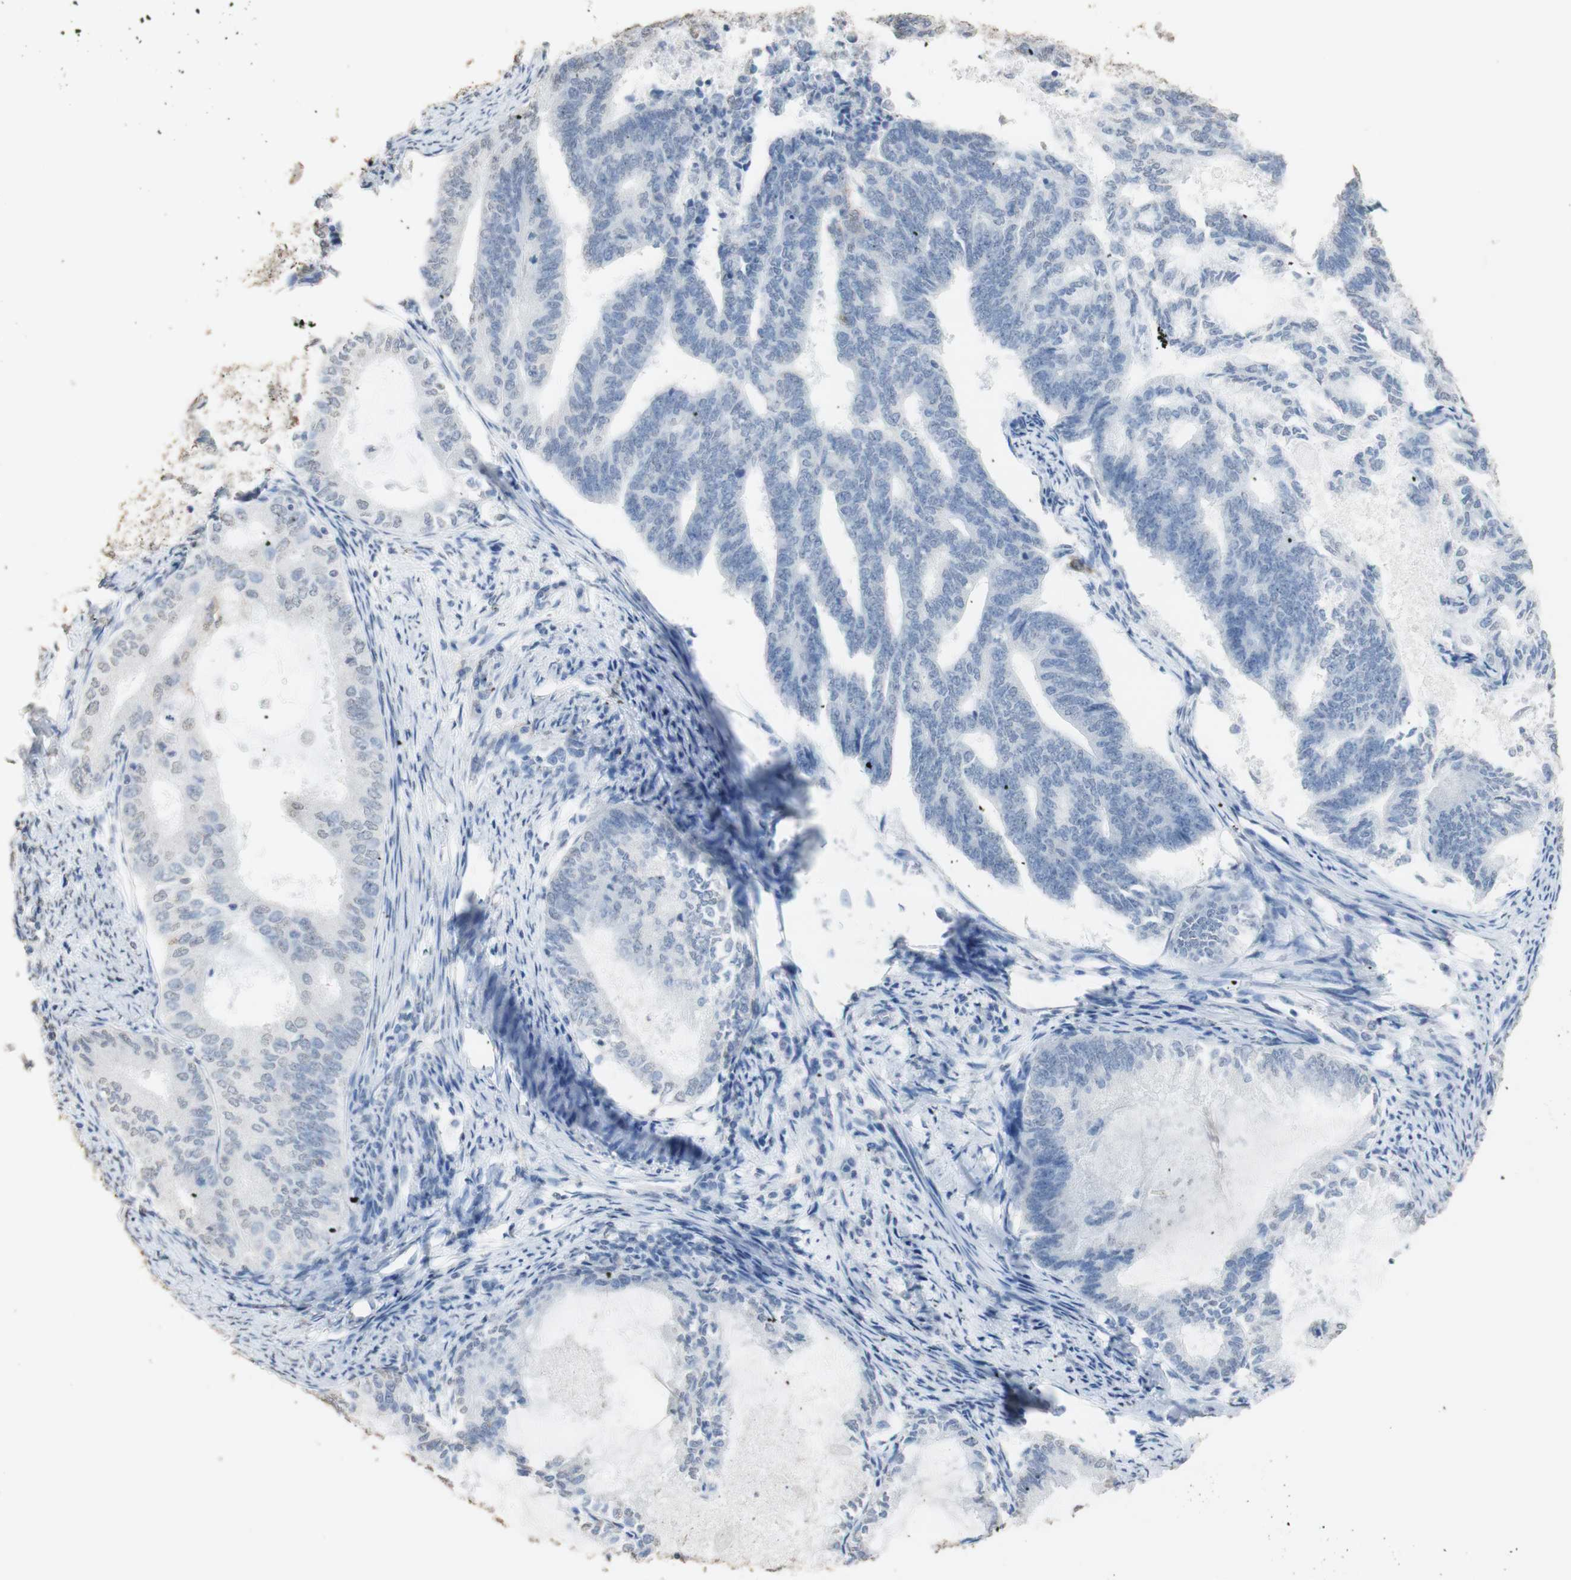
{"staining": {"intensity": "negative", "quantity": "none", "location": "none"}, "tissue": "endometrial cancer", "cell_type": "Tumor cells", "image_type": "cancer", "snomed": [{"axis": "morphology", "description": "Adenocarcinoma, NOS"}, {"axis": "topography", "description": "Endometrium"}], "caption": "Endometrial cancer was stained to show a protein in brown. There is no significant expression in tumor cells.", "gene": "L1CAM", "patient": {"sex": "female", "age": 86}}